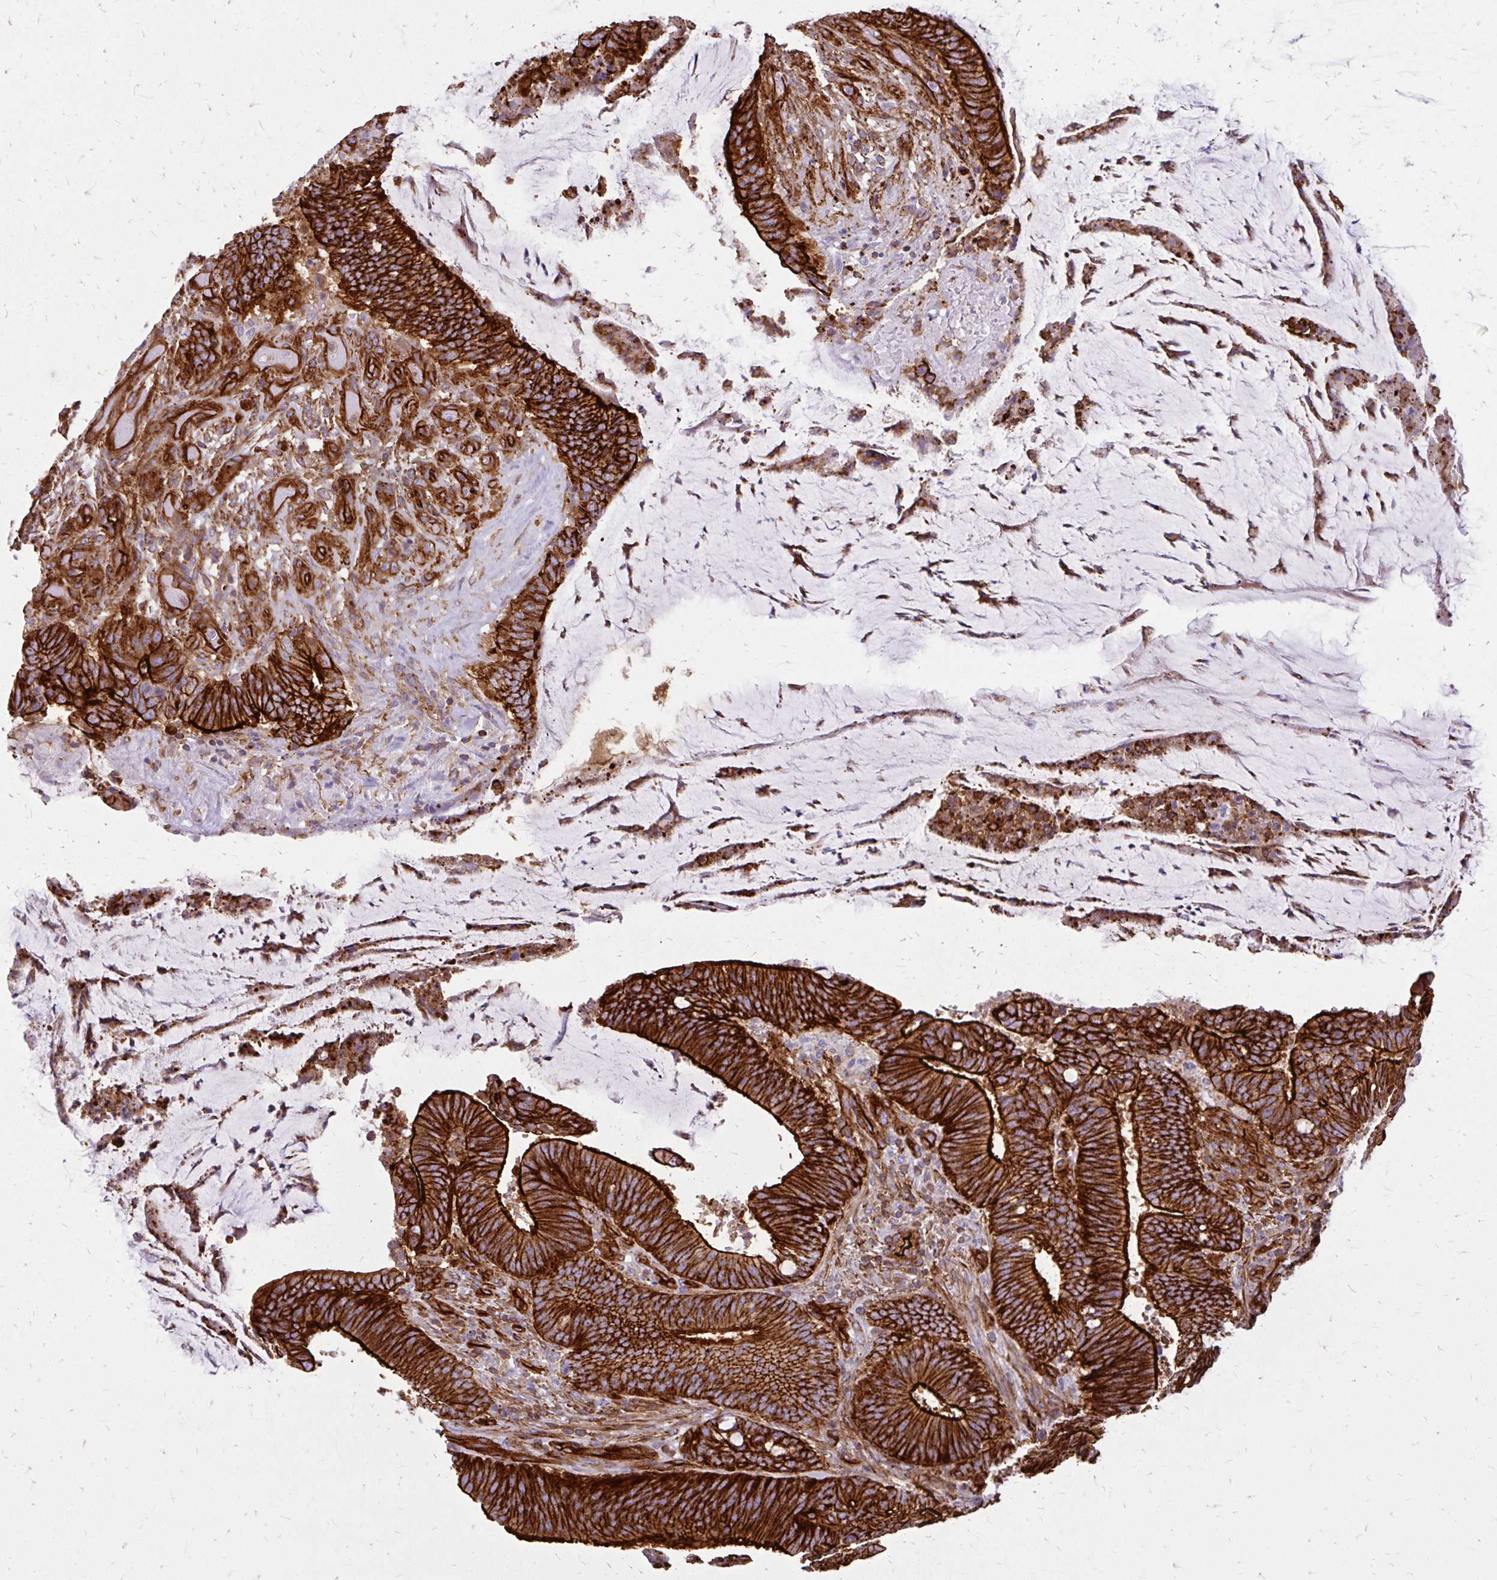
{"staining": {"intensity": "strong", "quantity": ">75%", "location": "cytoplasmic/membranous"}, "tissue": "colorectal cancer", "cell_type": "Tumor cells", "image_type": "cancer", "snomed": [{"axis": "morphology", "description": "Adenocarcinoma, NOS"}, {"axis": "topography", "description": "Colon"}], "caption": "High-magnification brightfield microscopy of colorectal cancer stained with DAB (3,3'-diaminobenzidine) (brown) and counterstained with hematoxylin (blue). tumor cells exhibit strong cytoplasmic/membranous staining is identified in about>75% of cells.", "gene": "MAP1LC3B", "patient": {"sex": "female", "age": 43}}